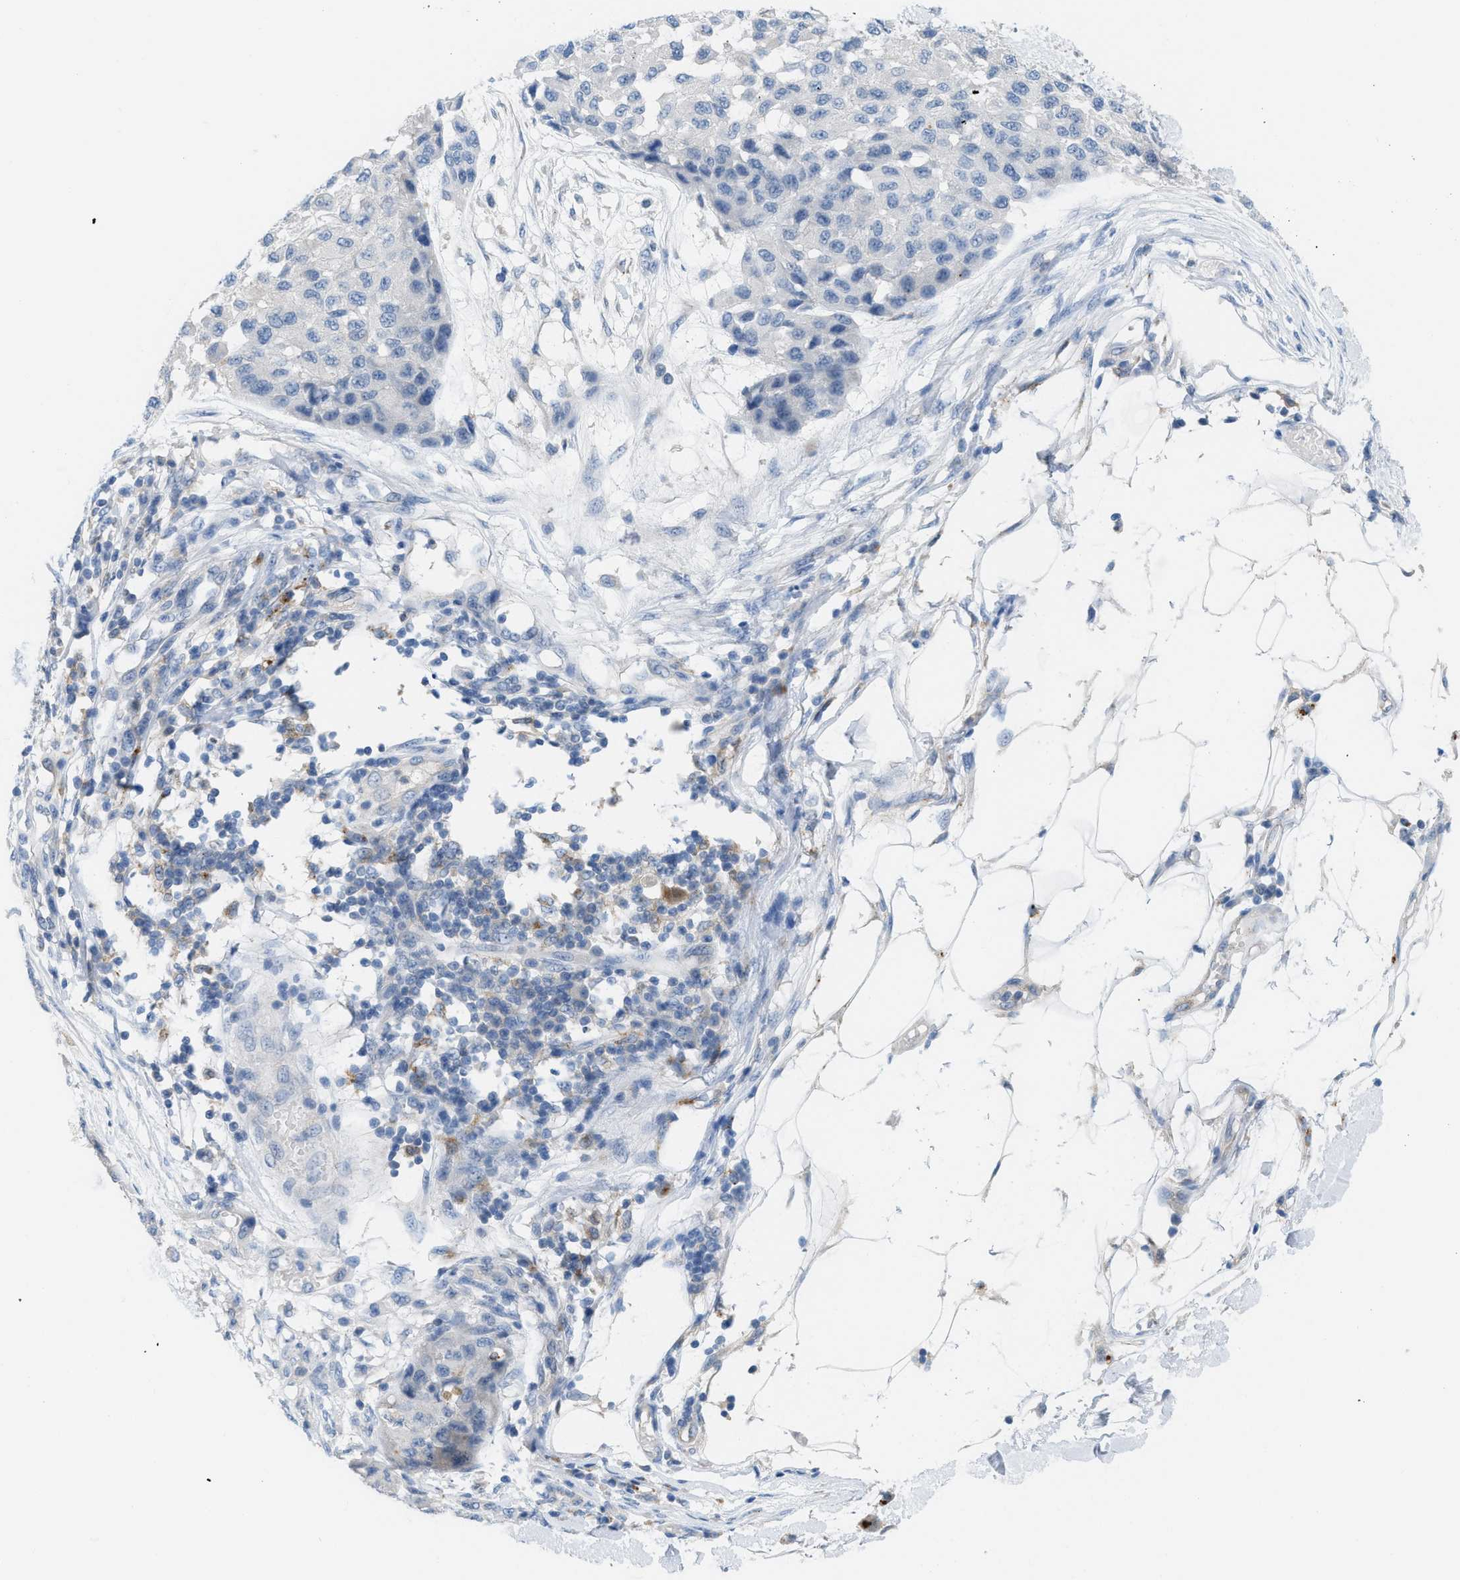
{"staining": {"intensity": "negative", "quantity": "none", "location": "none"}, "tissue": "melanoma", "cell_type": "Tumor cells", "image_type": "cancer", "snomed": [{"axis": "morphology", "description": "Normal tissue, NOS"}, {"axis": "morphology", "description": "Malignant melanoma, NOS"}, {"axis": "topography", "description": "Skin"}], "caption": "Immunohistochemical staining of malignant melanoma displays no significant positivity in tumor cells.", "gene": "CSTB", "patient": {"sex": "male", "age": 62}}